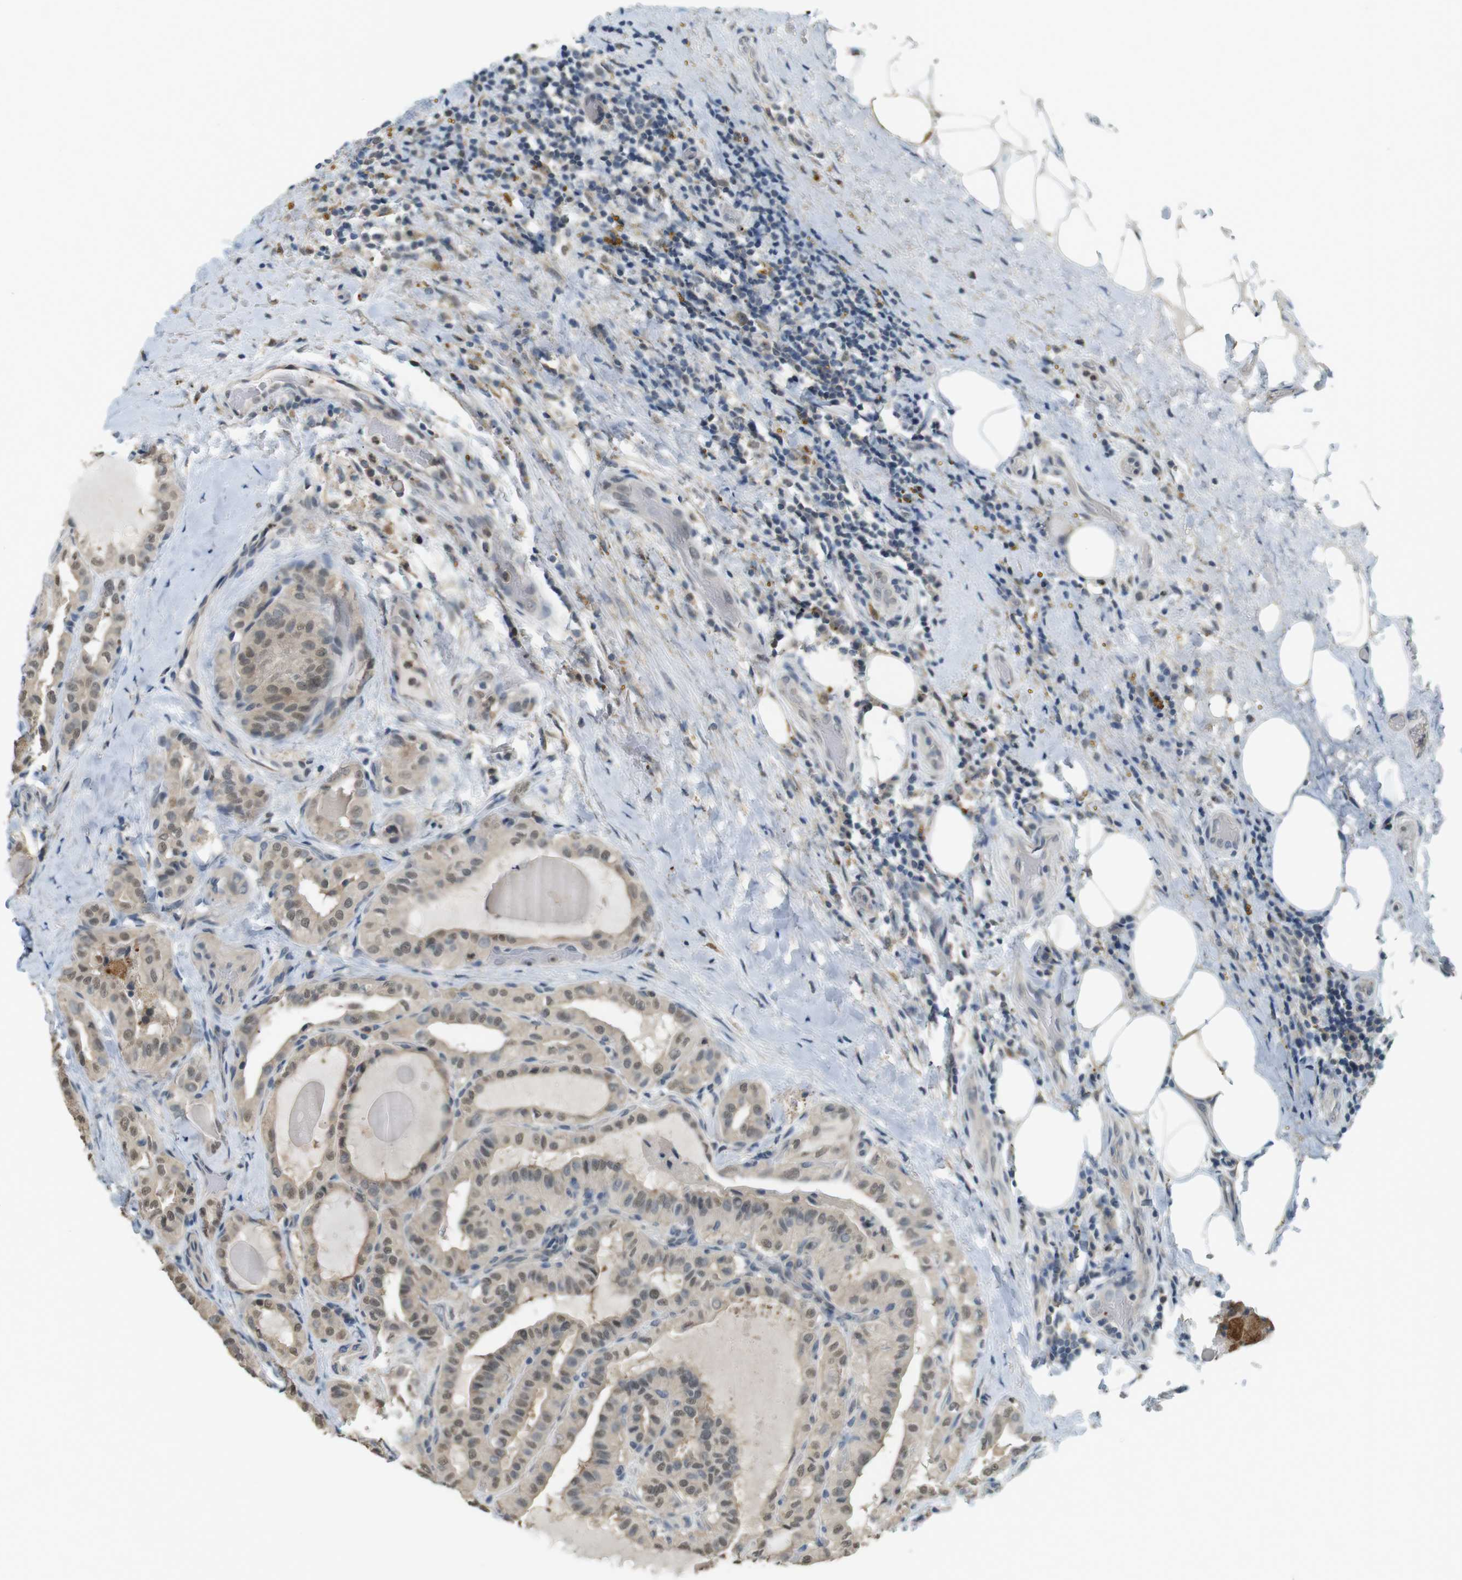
{"staining": {"intensity": "weak", "quantity": ">75%", "location": "cytoplasmic/membranous,nuclear"}, "tissue": "thyroid cancer", "cell_type": "Tumor cells", "image_type": "cancer", "snomed": [{"axis": "morphology", "description": "Papillary adenocarcinoma, NOS"}, {"axis": "topography", "description": "Thyroid gland"}], "caption": "An image of thyroid cancer (papillary adenocarcinoma) stained for a protein displays weak cytoplasmic/membranous and nuclear brown staining in tumor cells.", "gene": "CDK14", "patient": {"sex": "male", "age": 77}}